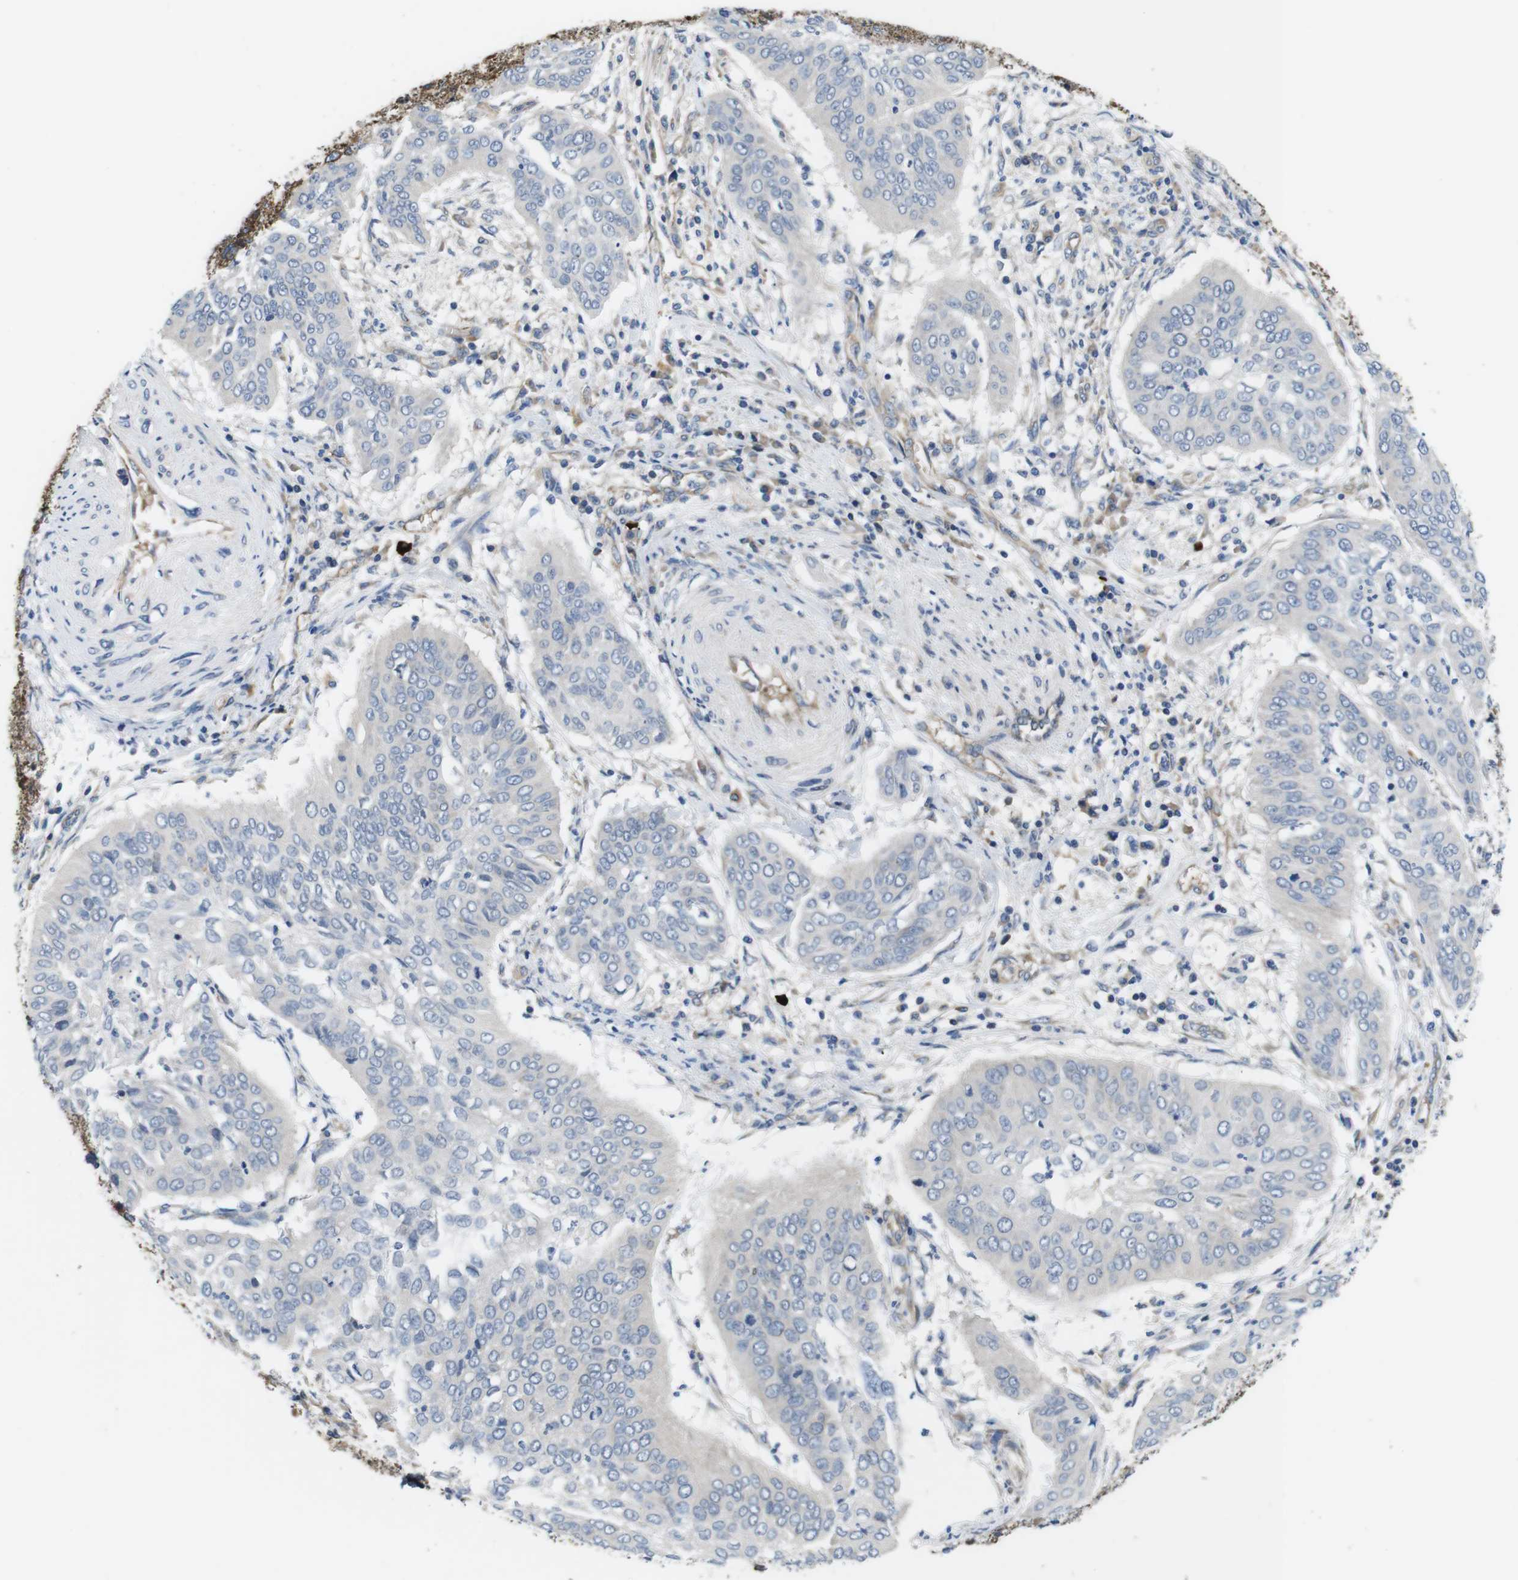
{"staining": {"intensity": "negative", "quantity": "none", "location": "none"}, "tissue": "cervical cancer", "cell_type": "Tumor cells", "image_type": "cancer", "snomed": [{"axis": "morphology", "description": "Normal tissue, NOS"}, {"axis": "morphology", "description": "Squamous cell carcinoma, NOS"}, {"axis": "topography", "description": "Cervix"}], "caption": "Immunohistochemistry (IHC) micrograph of cervical cancer (squamous cell carcinoma) stained for a protein (brown), which shows no expression in tumor cells.", "gene": "DCLK1", "patient": {"sex": "female", "age": 39}}